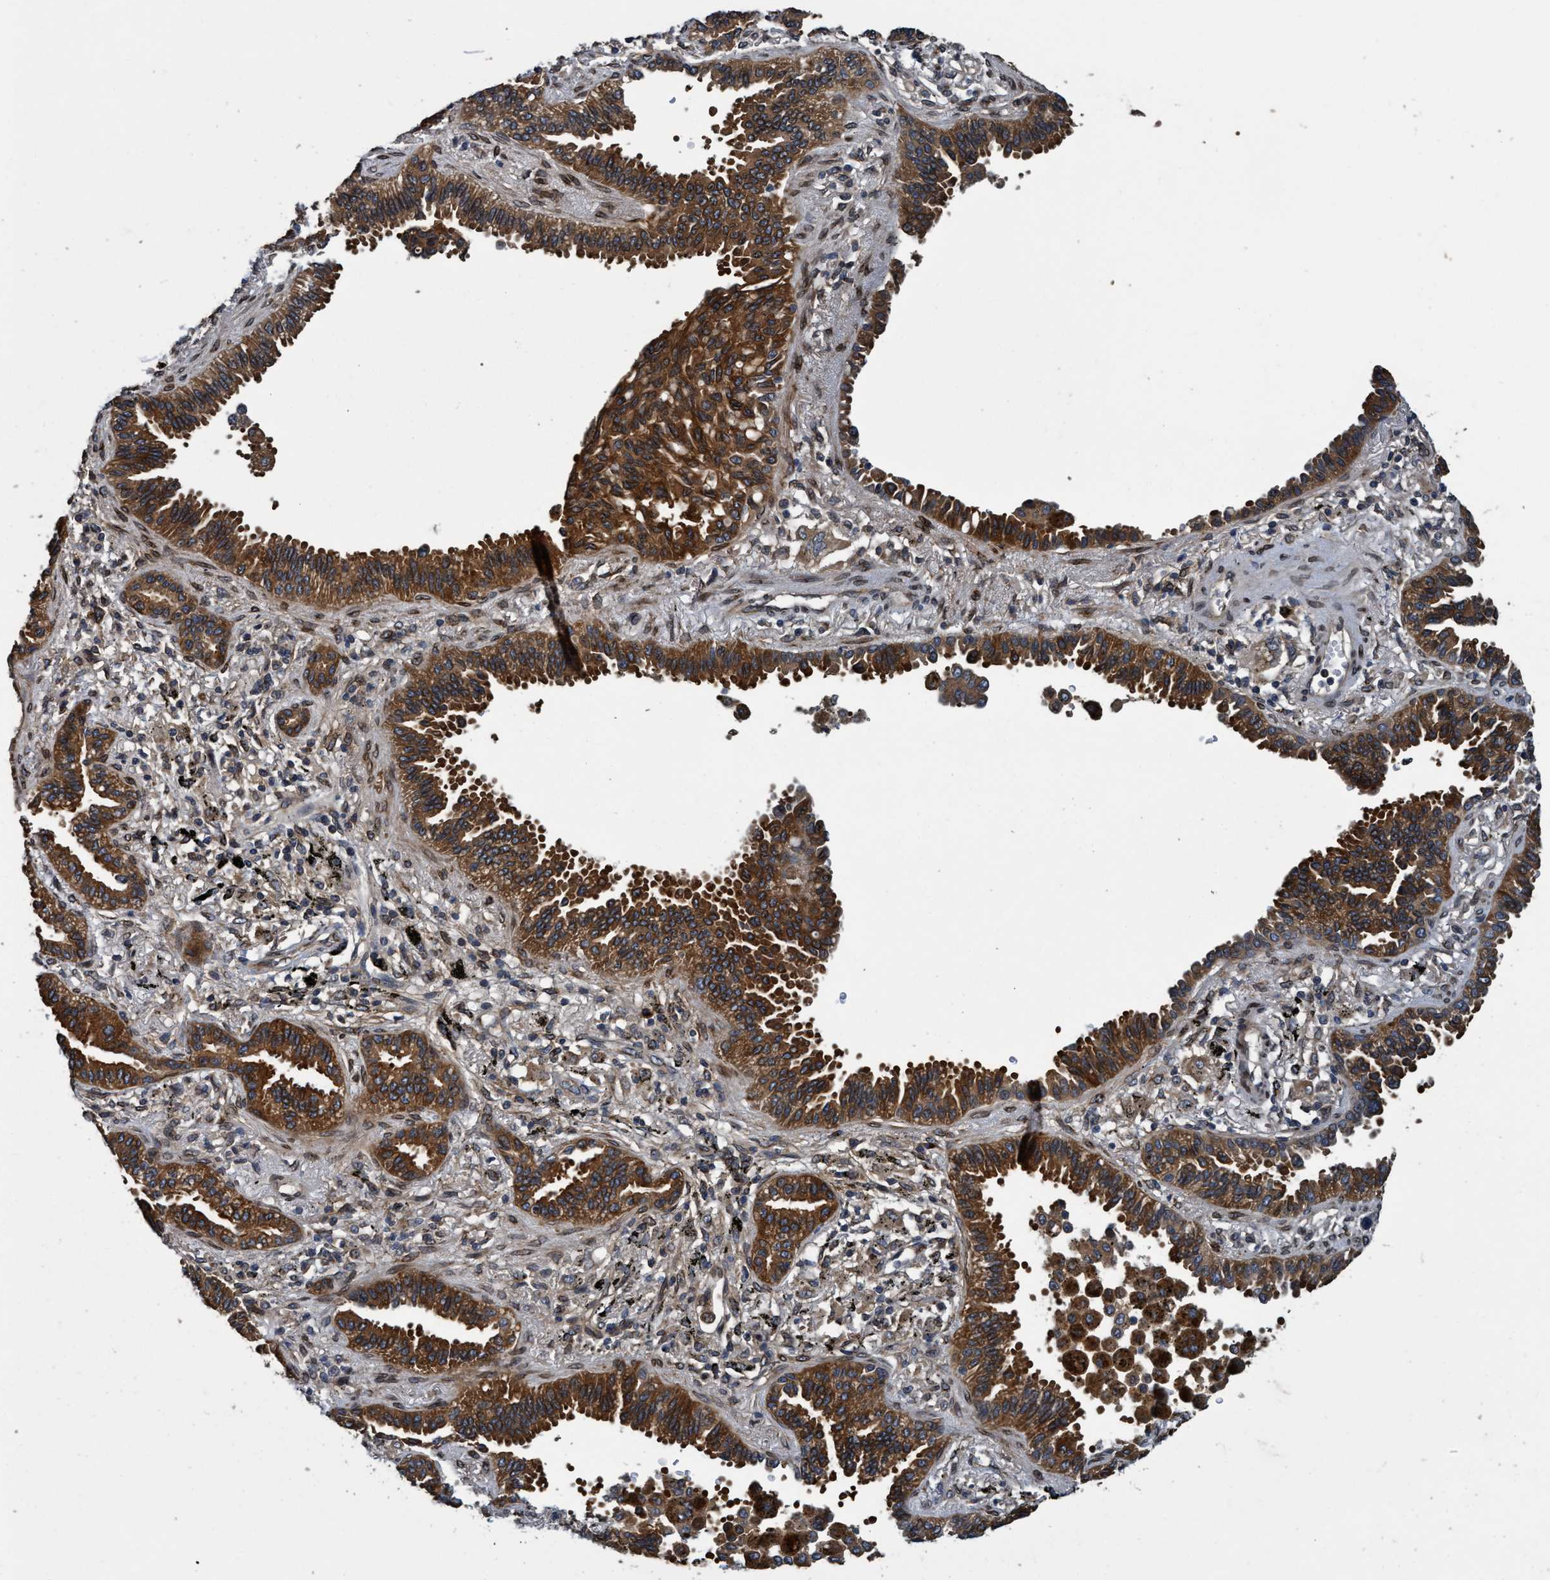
{"staining": {"intensity": "strong", "quantity": "25%-75%", "location": "cytoplasmic/membranous"}, "tissue": "lung cancer", "cell_type": "Tumor cells", "image_type": "cancer", "snomed": [{"axis": "morphology", "description": "Normal tissue, NOS"}, {"axis": "morphology", "description": "Adenocarcinoma, NOS"}, {"axis": "topography", "description": "Lung"}], "caption": "Protein expression analysis of human adenocarcinoma (lung) reveals strong cytoplasmic/membranous expression in approximately 25%-75% of tumor cells. (DAB = brown stain, brightfield microscopy at high magnification).", "gene": "MACC1", "patient": {"sex": "male", "age": 59}}